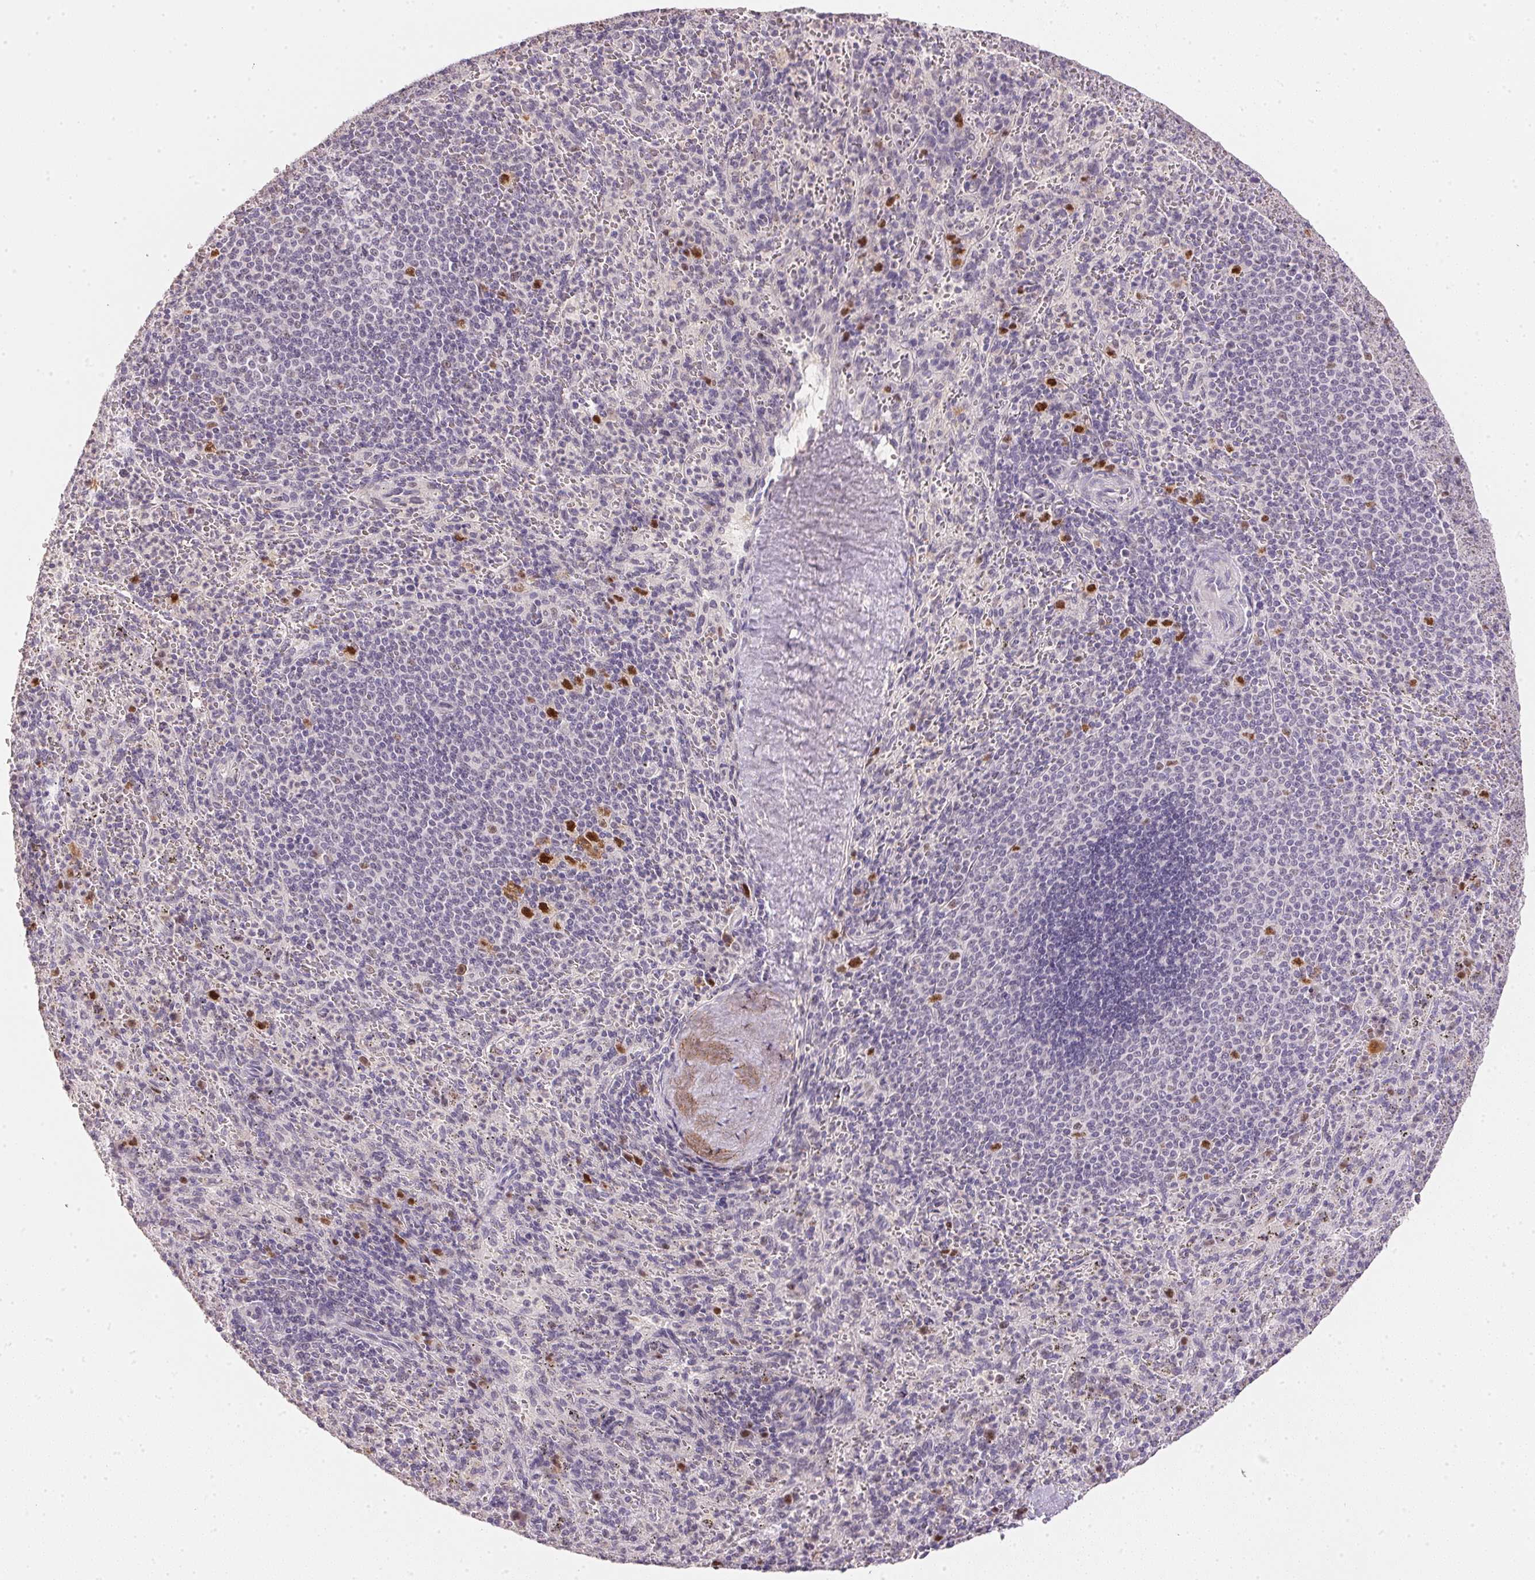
{"staining": {"intensity": "strong", "quantity": "<25%", "location": "nuclear"}, "tissue": "spleen", "cell_type": "Cells in red pulp", "image_type": "normal", "snomed": [{"axis": "morphology", "description": "Normal tissue, NOS"}, {"axis": "topography", "description": "Spleen"}], "caption": "The photomicrograph demonstrates staining of unremarkable spleen, revealing strong nuclear protein expression (brown color) within cells in red pulp.", "gene": "POLR3G", "patient": {"sex": "male", "age": 57}}